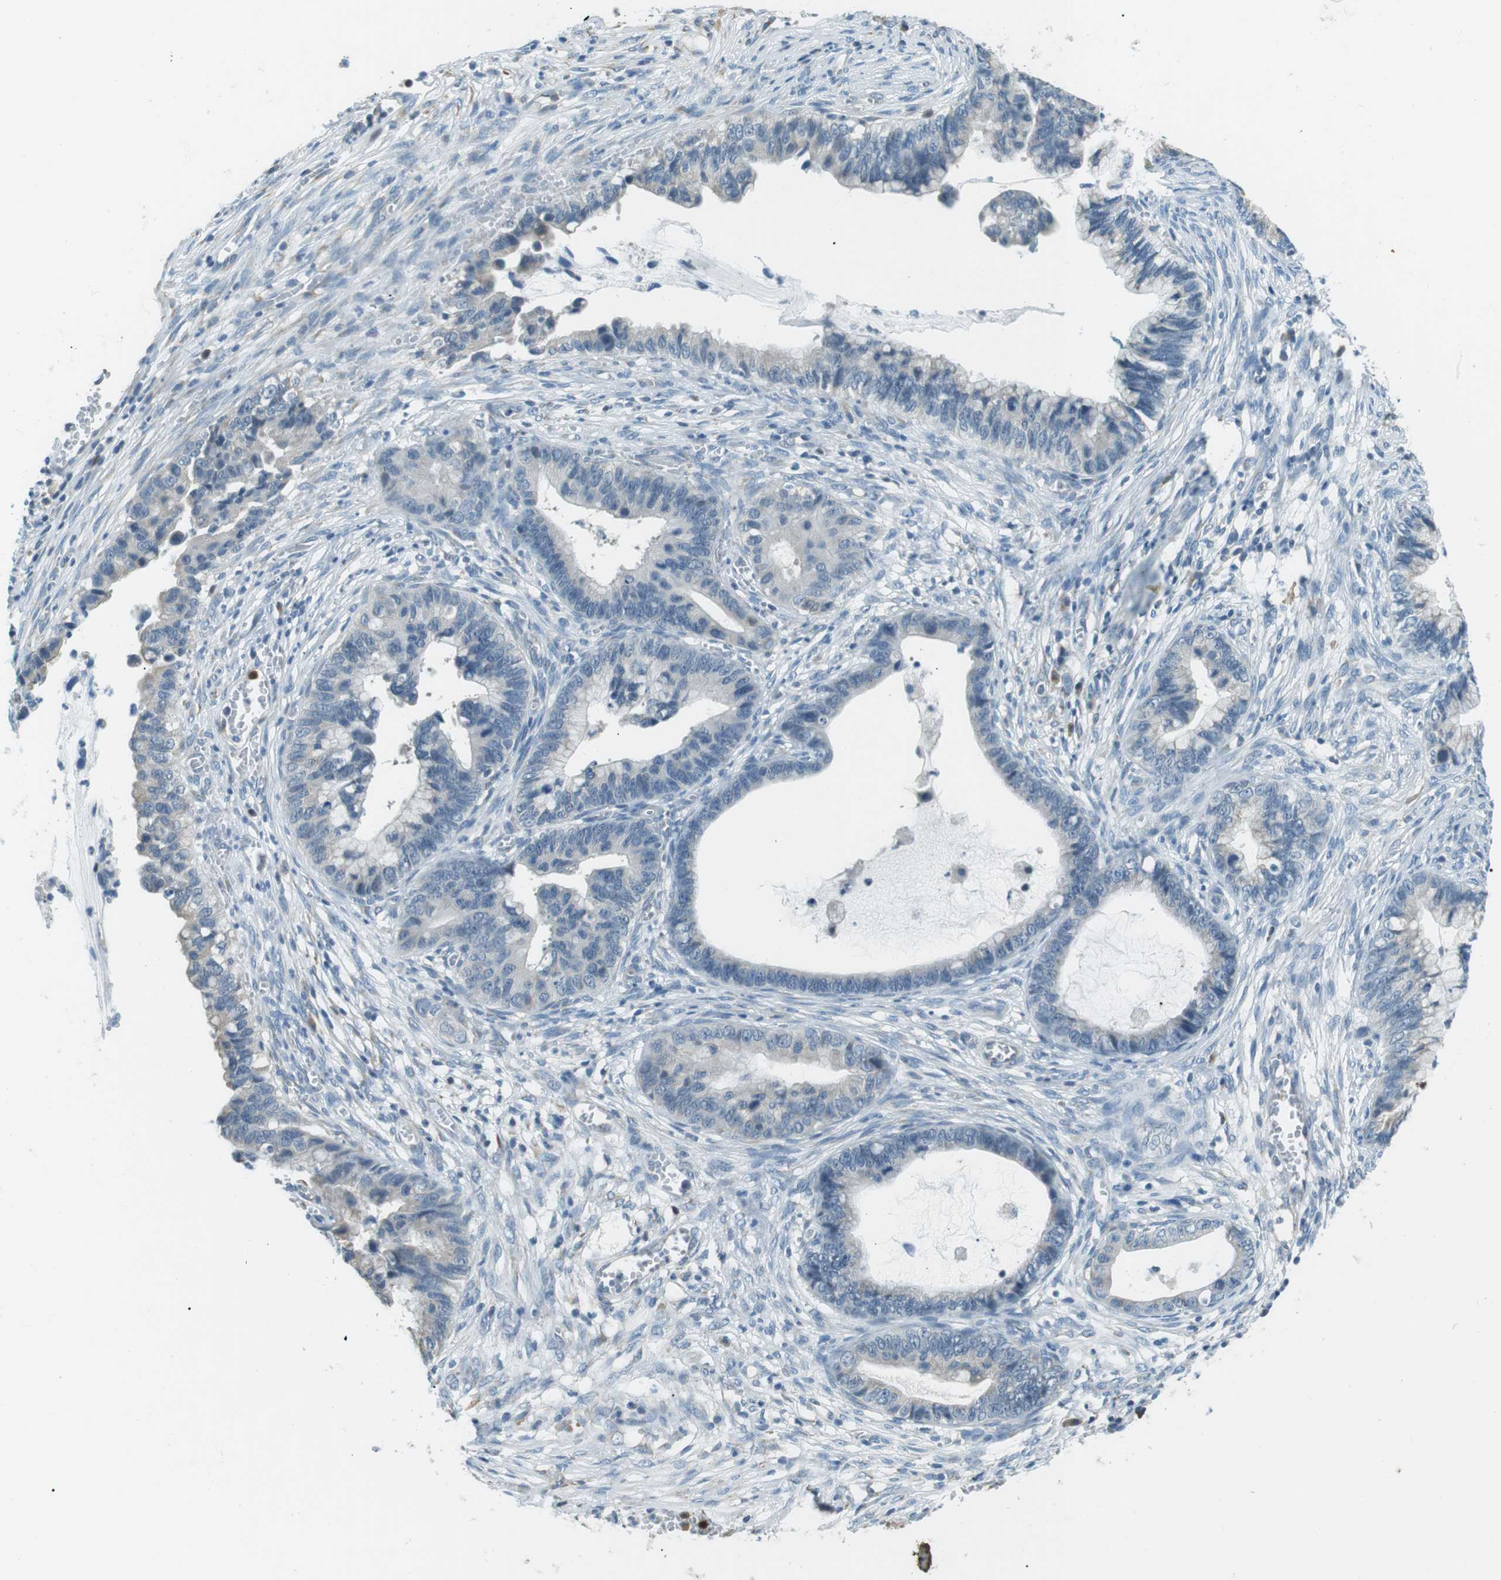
{"staining": {"intensity": "negative", "quantity": "none", "location": "none"}, "tissue": "cervical cancer", "cell_type": "Tumor cells", "image_type": "cancer", "snomed": [{"axis": "morphology", "description": "Adenocarcinoma, NOS"}, {"axis": "topography", "description": "Cervix"}], "caption": "Immunohistochemical staining of human cervical cancer (adenocarcinoma) exhibits no significant expression in tumor cells. (DAB IHC with hematoxylin counter stain).", "gene": "SERPINB2", "patient": {"sex": "female", "age": 44}}